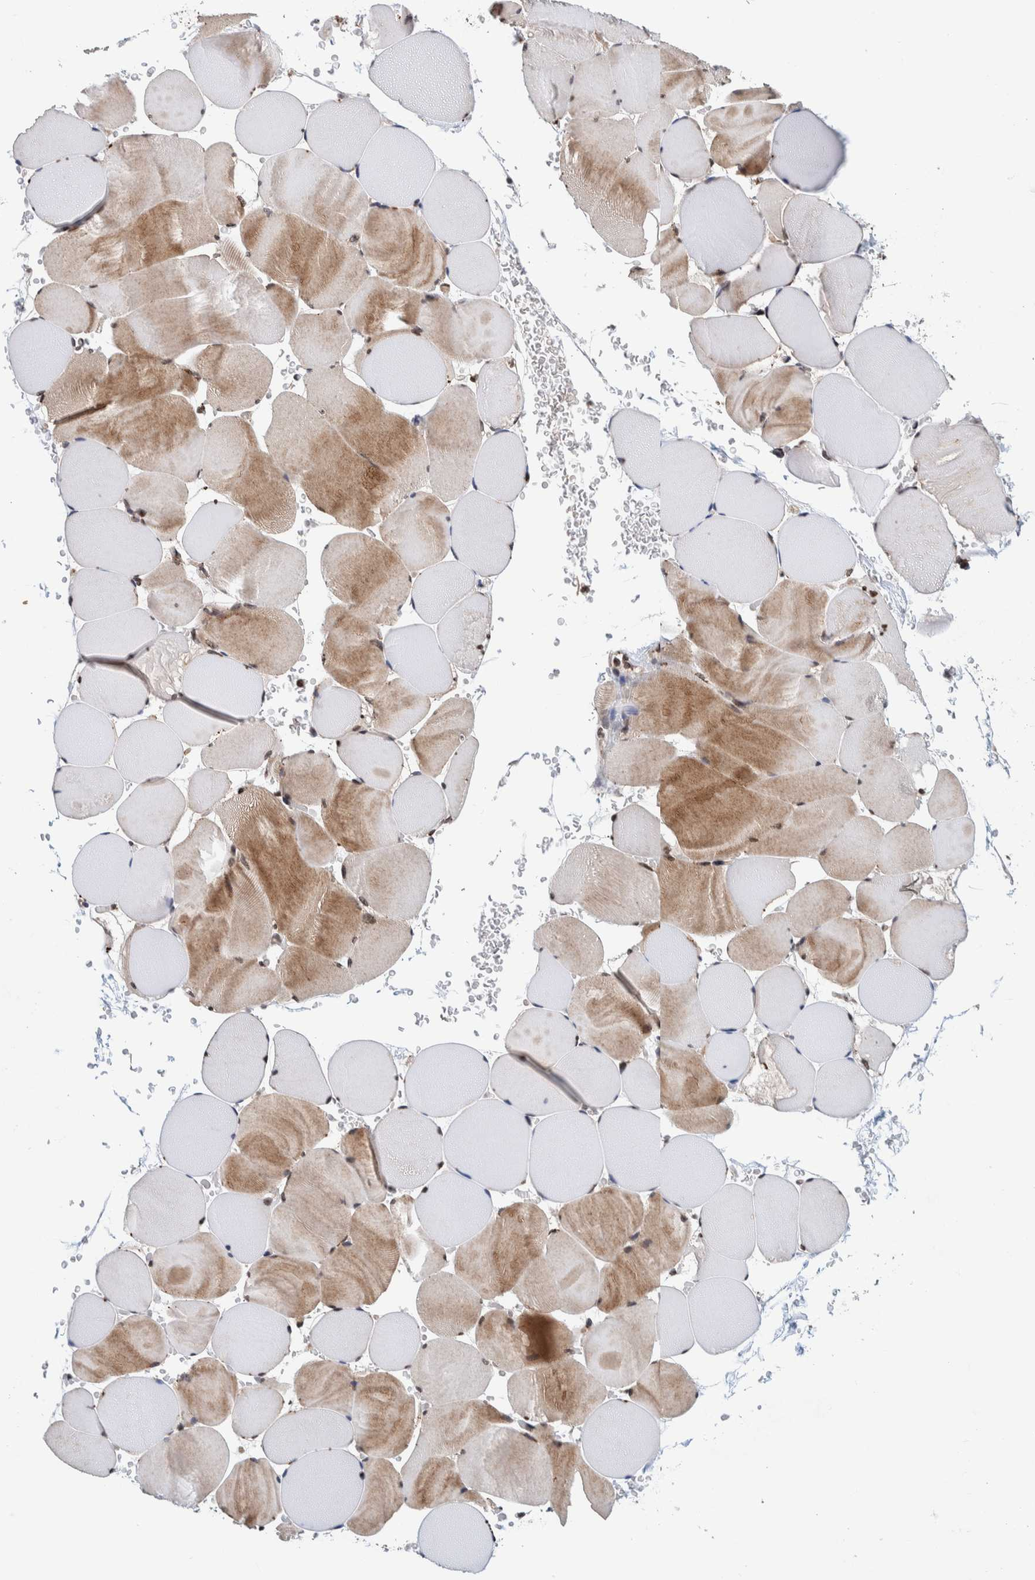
{"staining": {"intensity": "moderate", "quantity": ">75%", "location": "cytoplasmic/membranous"}, "tissue": "skeletal muscle", "cell_type": "Myocytes", "image_type": "normal", "snomed": [{"axis": "morphology", "description": "Normal tissue, NOS"}, {"axis": "topography", "description": "Skeletal muscle"}], "caption": "Immunohistochemistry (IHC) (DAB (3,3'-diaminobenzidine)) staining of unremarkable human skeletal muscle displays moderate cytoplasmic/membranous protein staining in approximately >75% of myocytes.", "gene": "CCDC182", "patient": {"sex": "male", "age": 62}}